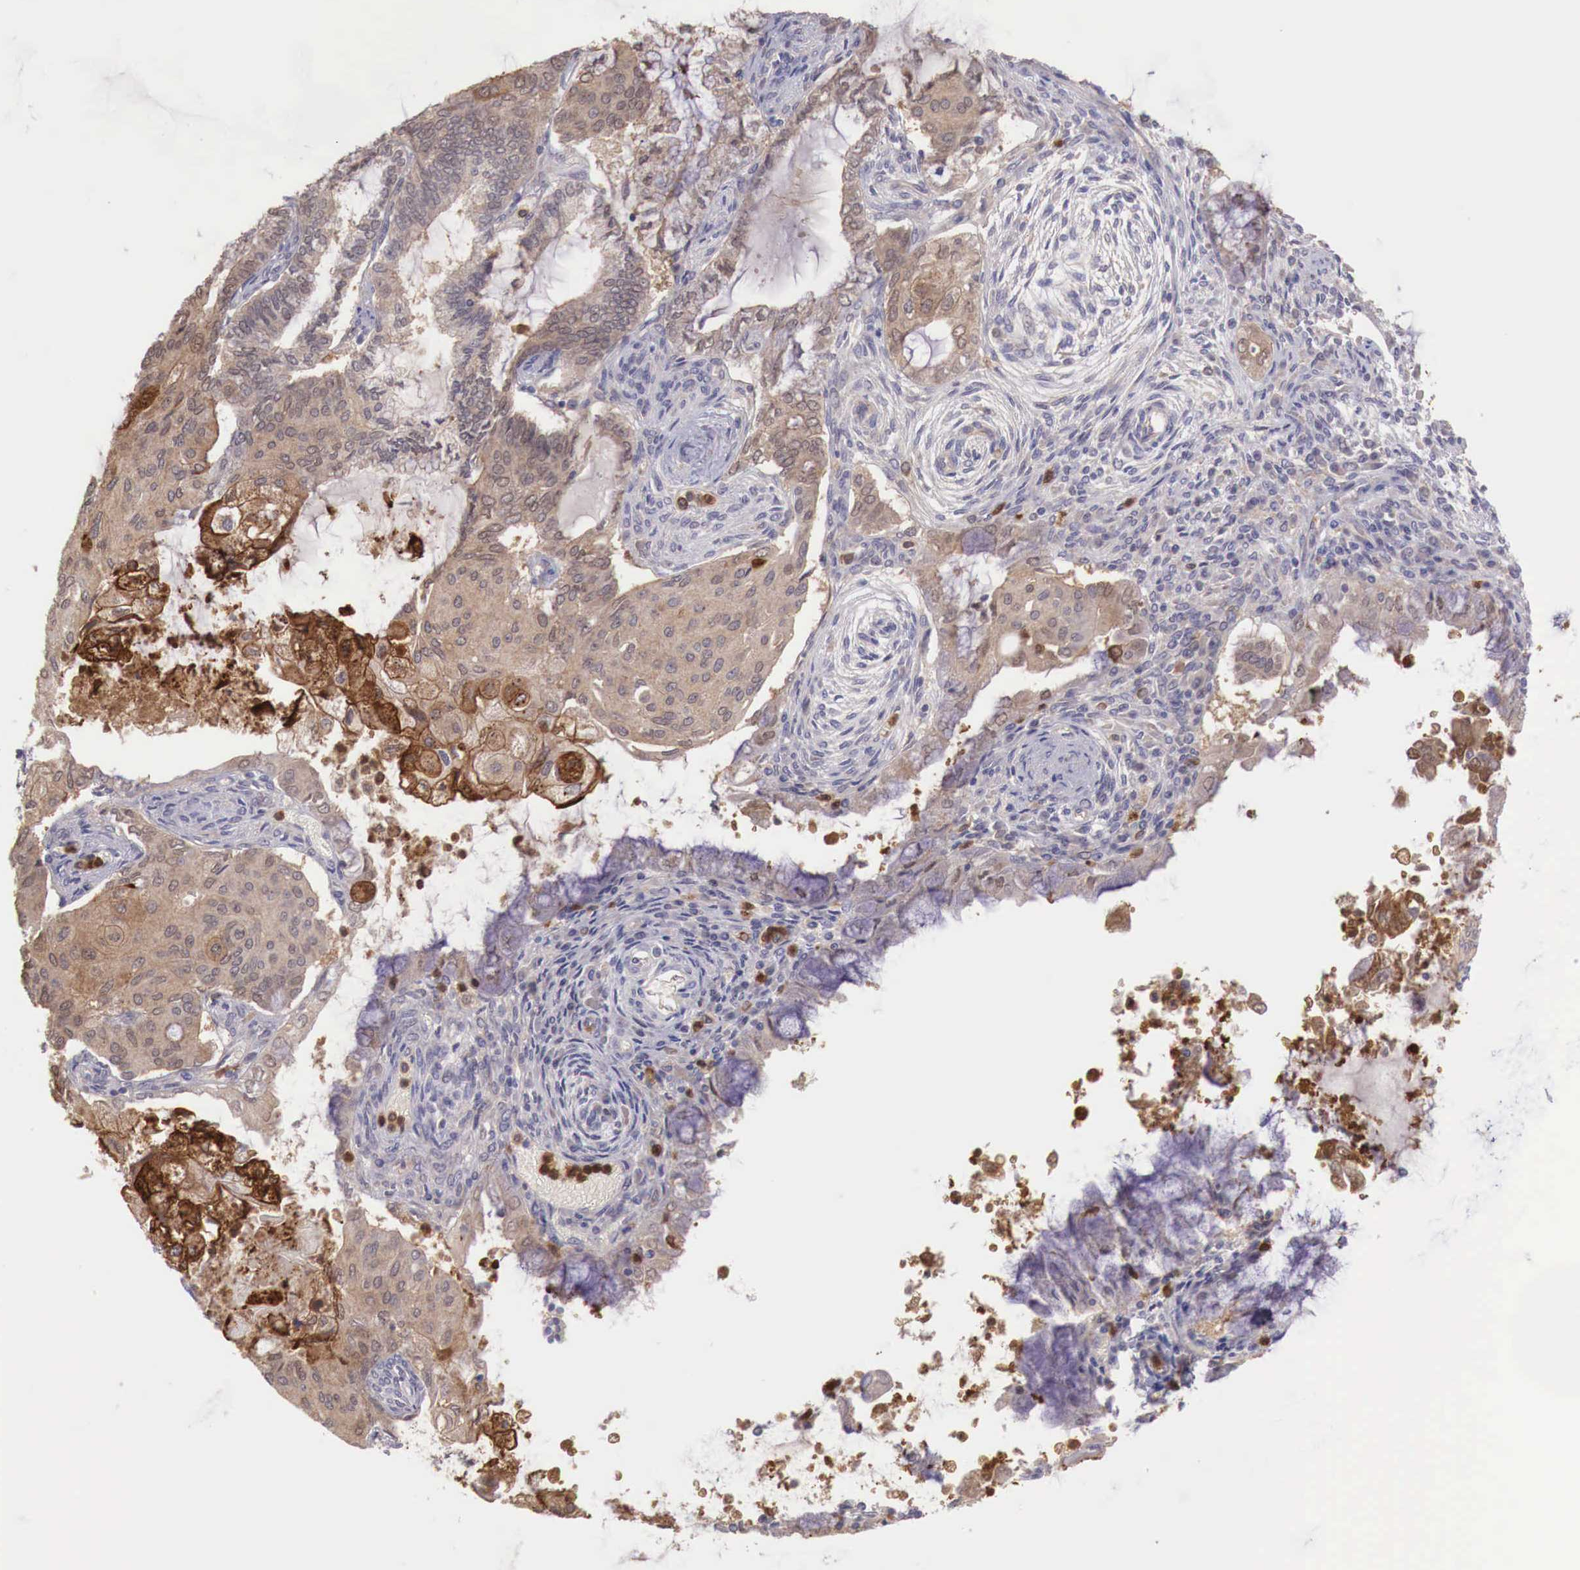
{"staining": {"intensity": "strong", "quantity": ">75%", "location": "cytoplasmic/membranous"}, "tissue": "endometrial cancer", "cell_type": "Tumor cells", "image_type": "cancer", "snomed": [{"axis": "morphology", "description": "Adenocarcinoma, NOS"}, {"axis": "topography", "description": "Endometrium"}], "caption": "The image displays a brown stain indicating the presence of a protein in the cytoplasmic/membranous of tumor cells in endometrial adenocarcinoma. Nuclei are stained in blue.", "gene": "GAB2", "patient": {"sex": "female", "age": 79}}